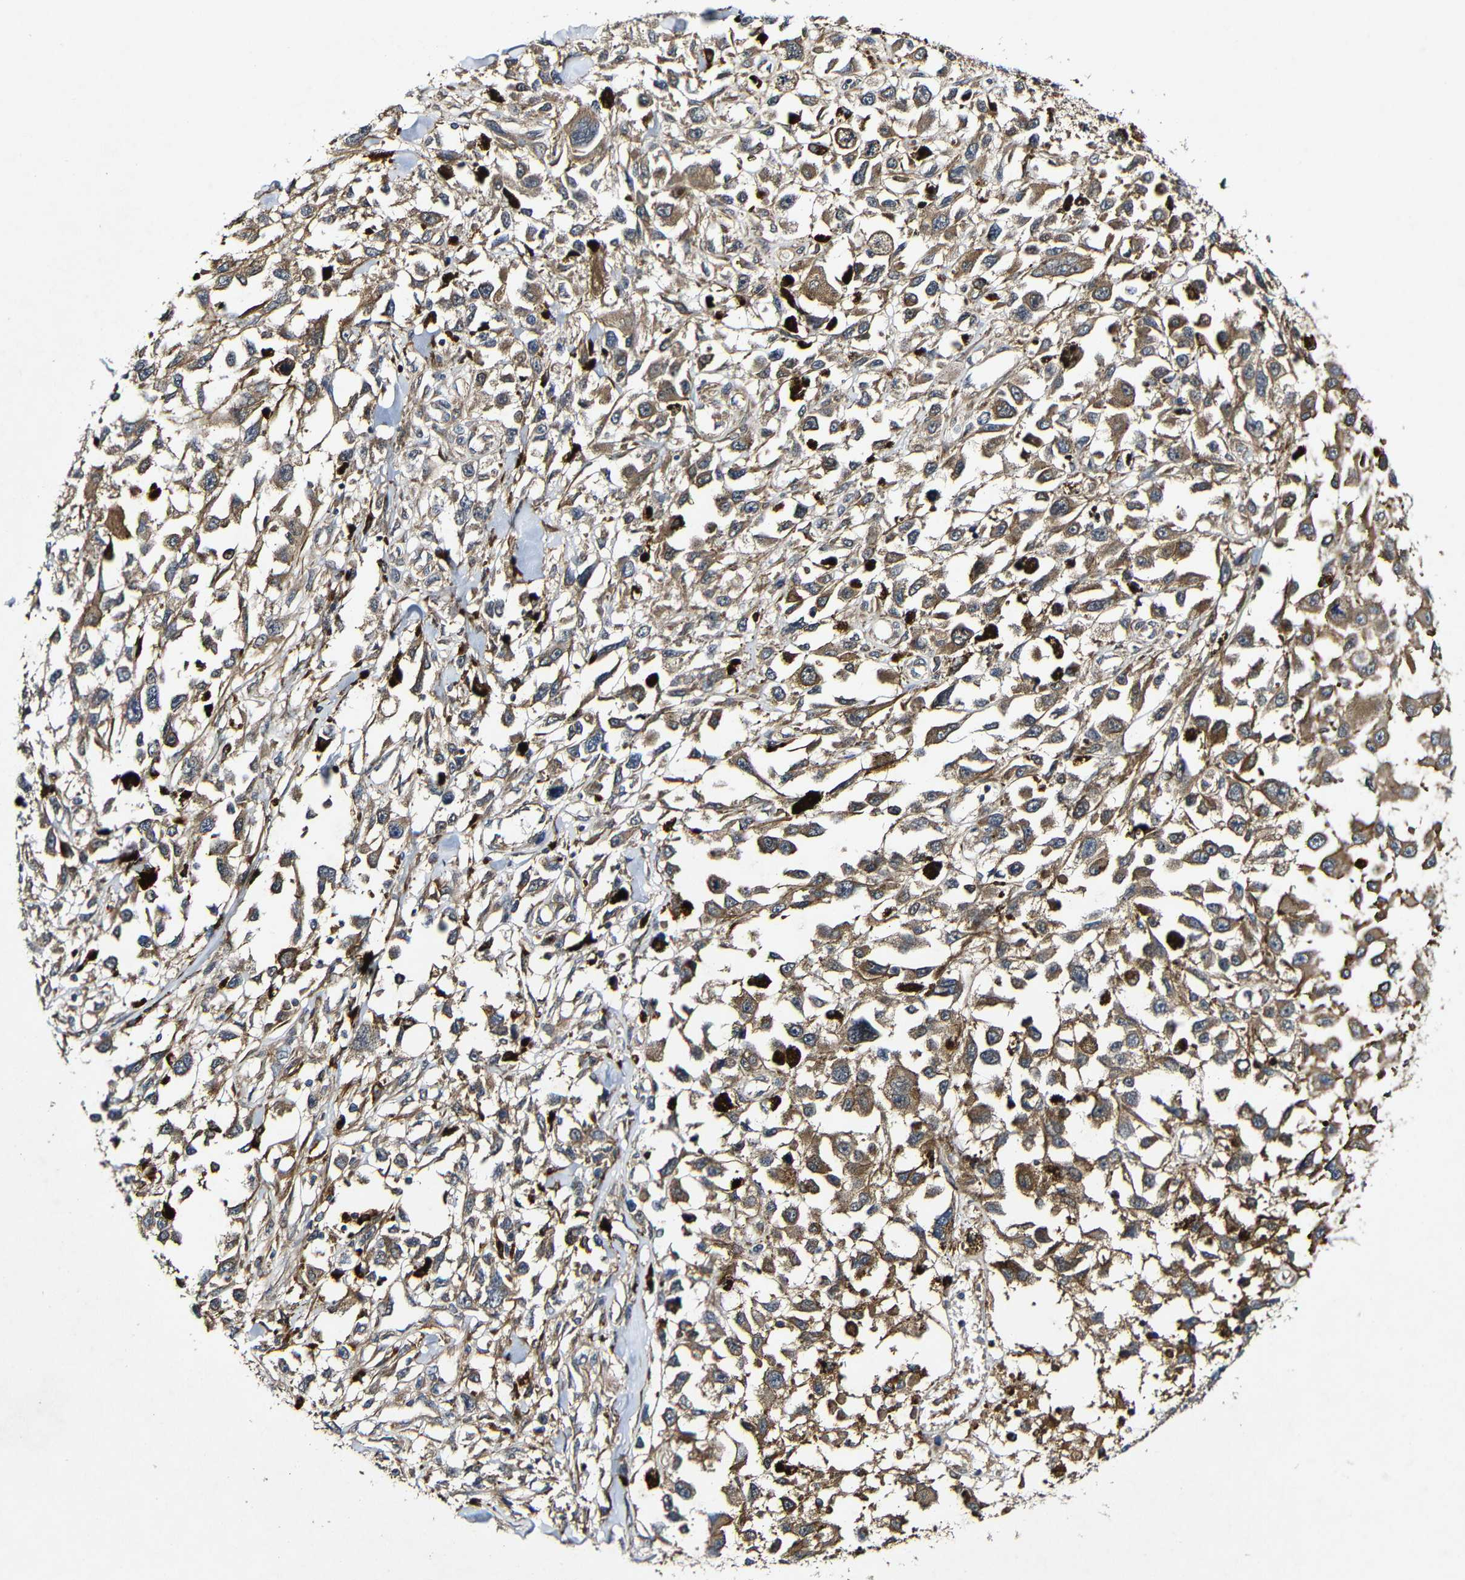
{"staining": {"intensity": "moderate", "quantity": ">75%", "location": "cytoplasmic/membranous"}, "tissue": "melanoma", "cell_type": "Tumor cells", "image_type": "cancer", "snomed": [{"axis": "morphology", "description": "Malignant melanoma, Metastatic site"}, {"axis": "topography", "description": "Lymph node"}], "caption": "IHC of malignant melanoma (metastatic site) demonstrates medium levels of moderate cytoplasmic/membranous positivity in about >75% of tumor cells.", "gene": "GSDME", "patient": {"sex": "male", "age": 59}}